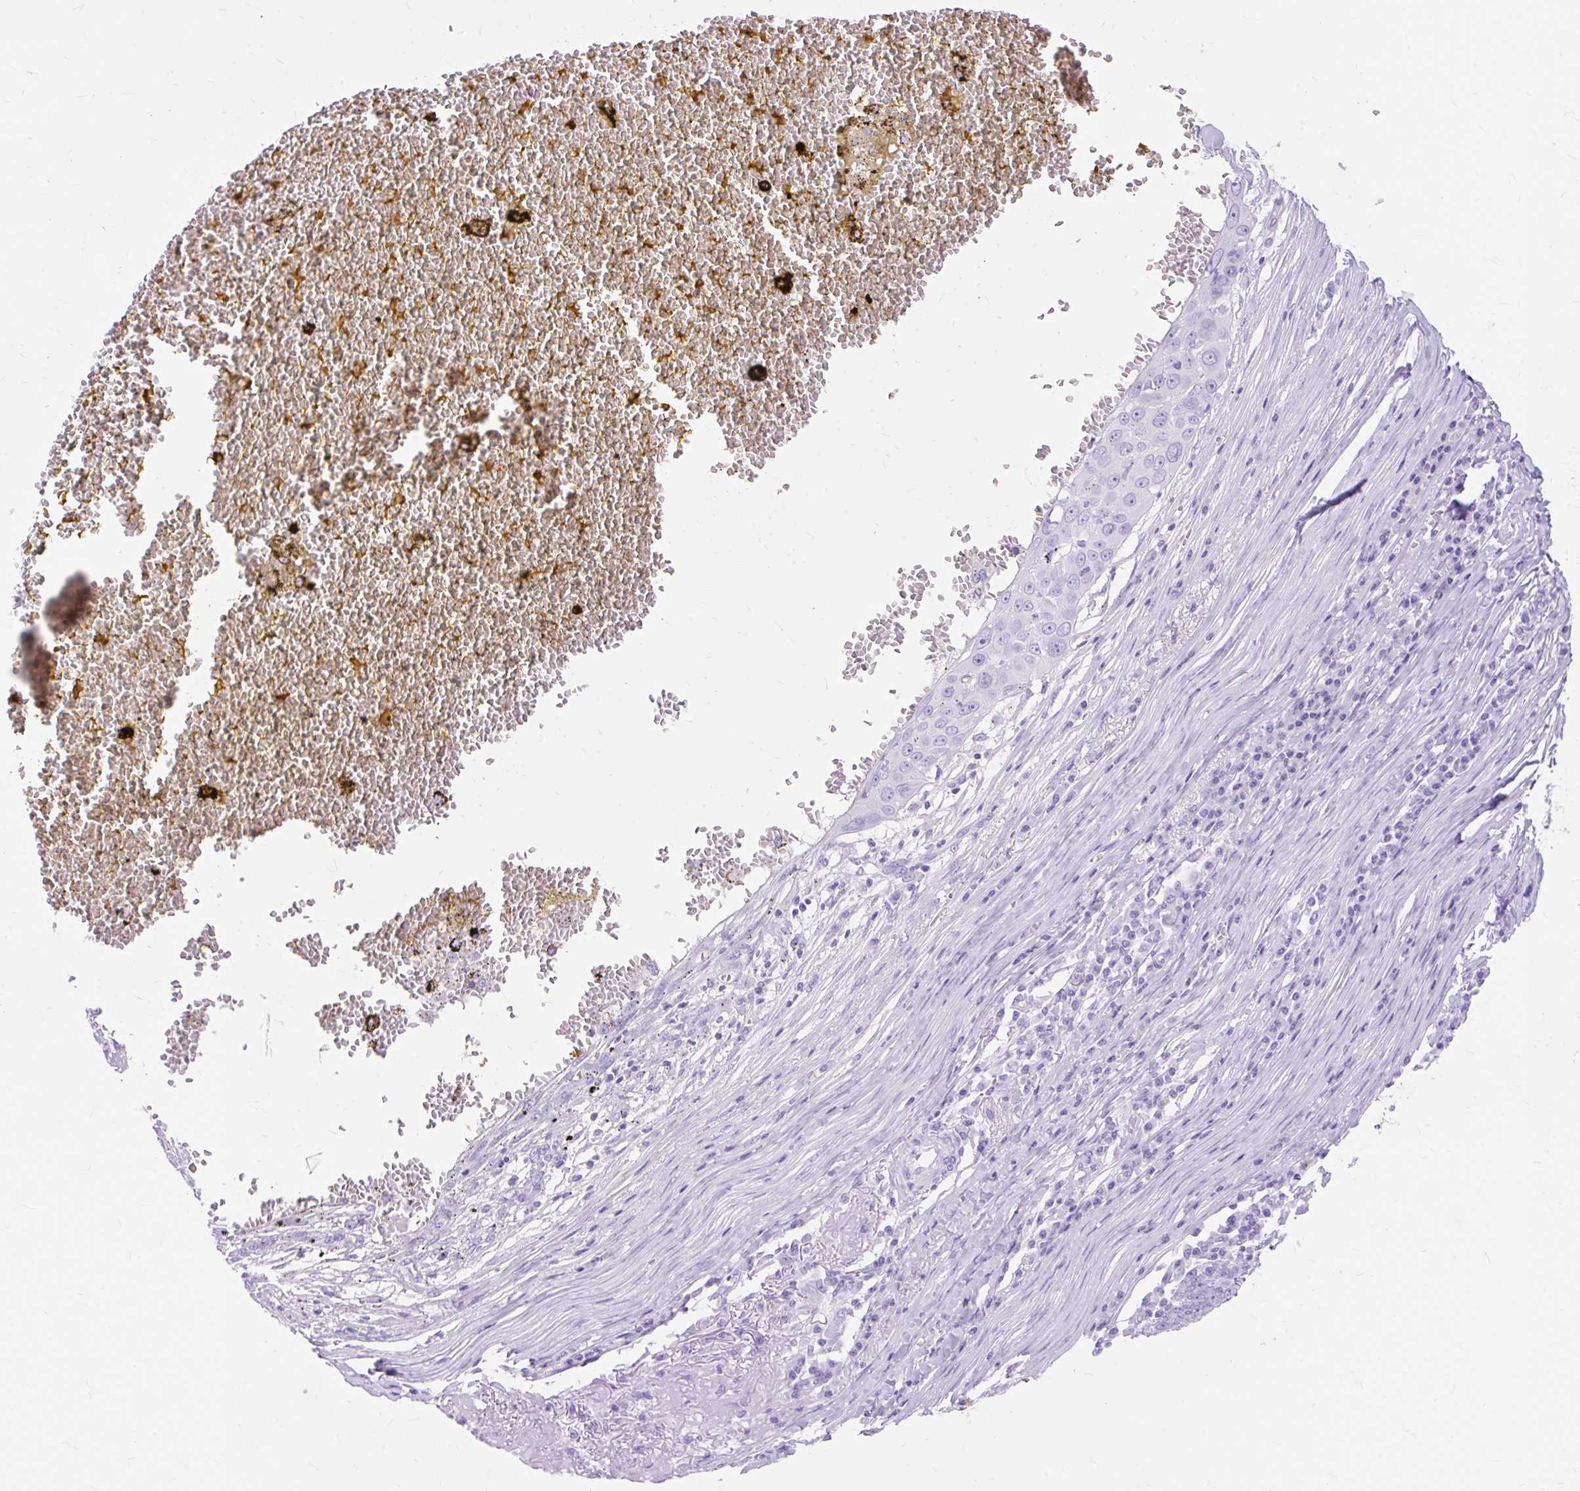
{"staining": {"intensity": "negative", "quantity": "none", "location": "none"}, "tissue": "skin cancer", "cell_type": "Tumor cells", "image_type": "cancer", "snomed": [{"axis": "morphology", "description": "Squamous cell carcinoma, NOS"}, {"axis": "topography", "description": "Skin"}], "caption": "This is an immunohistochemistry (IHC) histopathology image of human skin squamous cell carcinoma. There is no positivity in tumor cells.", "gene": "MBP", "patient": {"sex": "male", "age": 71}}